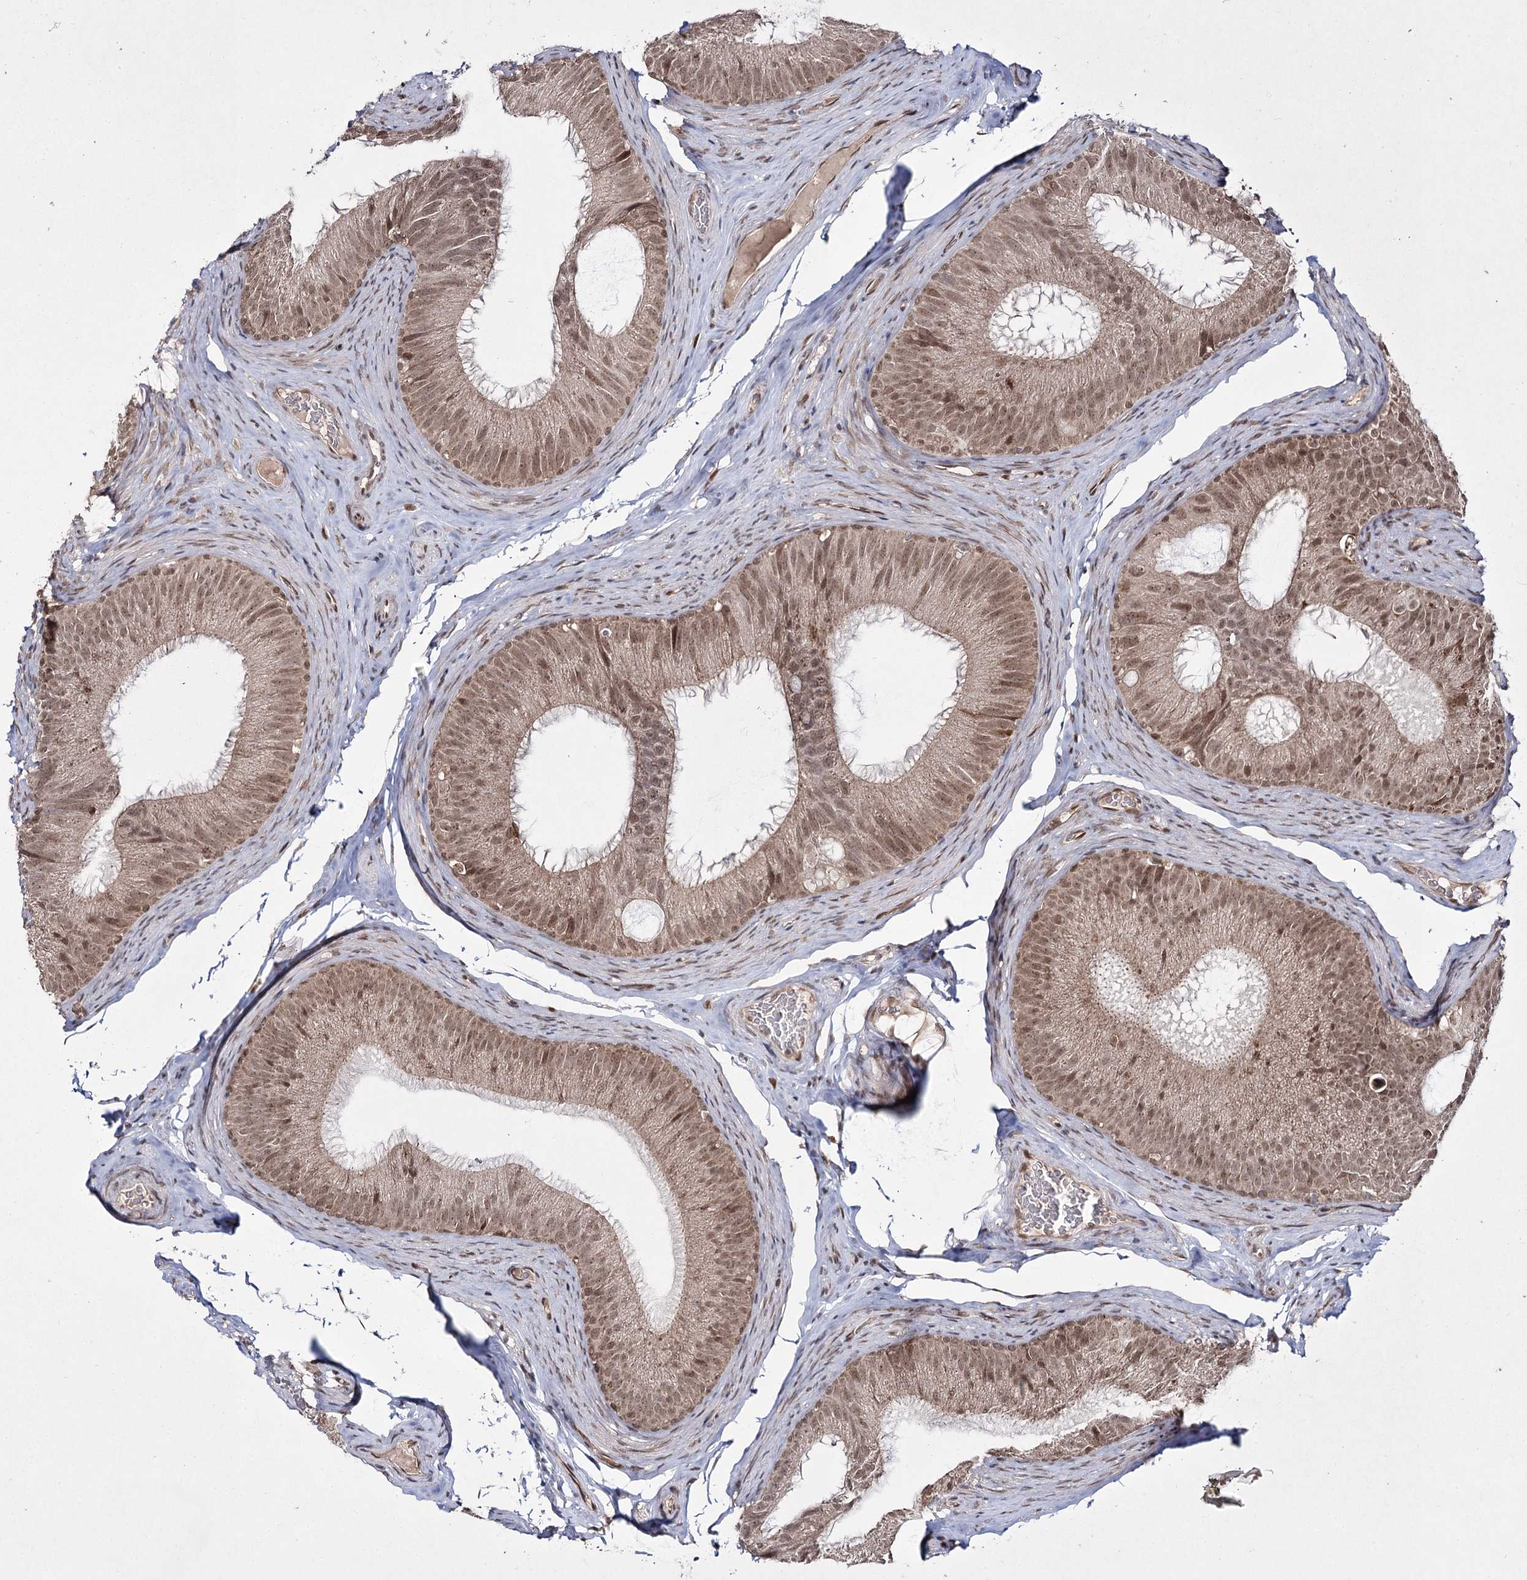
{"staining": {"intensity": "moderate", "quantity": ">75%", "location": "cytoplasmic/membranous,nuclear"}, "tissue": "epididymis", "cell_type": "Glandular cells", "image_type": "normal", "snomed": [{"axis": "morphology", "description": "Normal tissue, NOS"}, {"axis": "topography", "description": "Epididymis"}], "caption": "Moderate cytoplasmic/membranous,nuclear expression is seen in approximately >75% of glandular cells in unremarkable epididymis.", "gene": "TRNT1", "patient": {"sex": "male", "age": 34}}